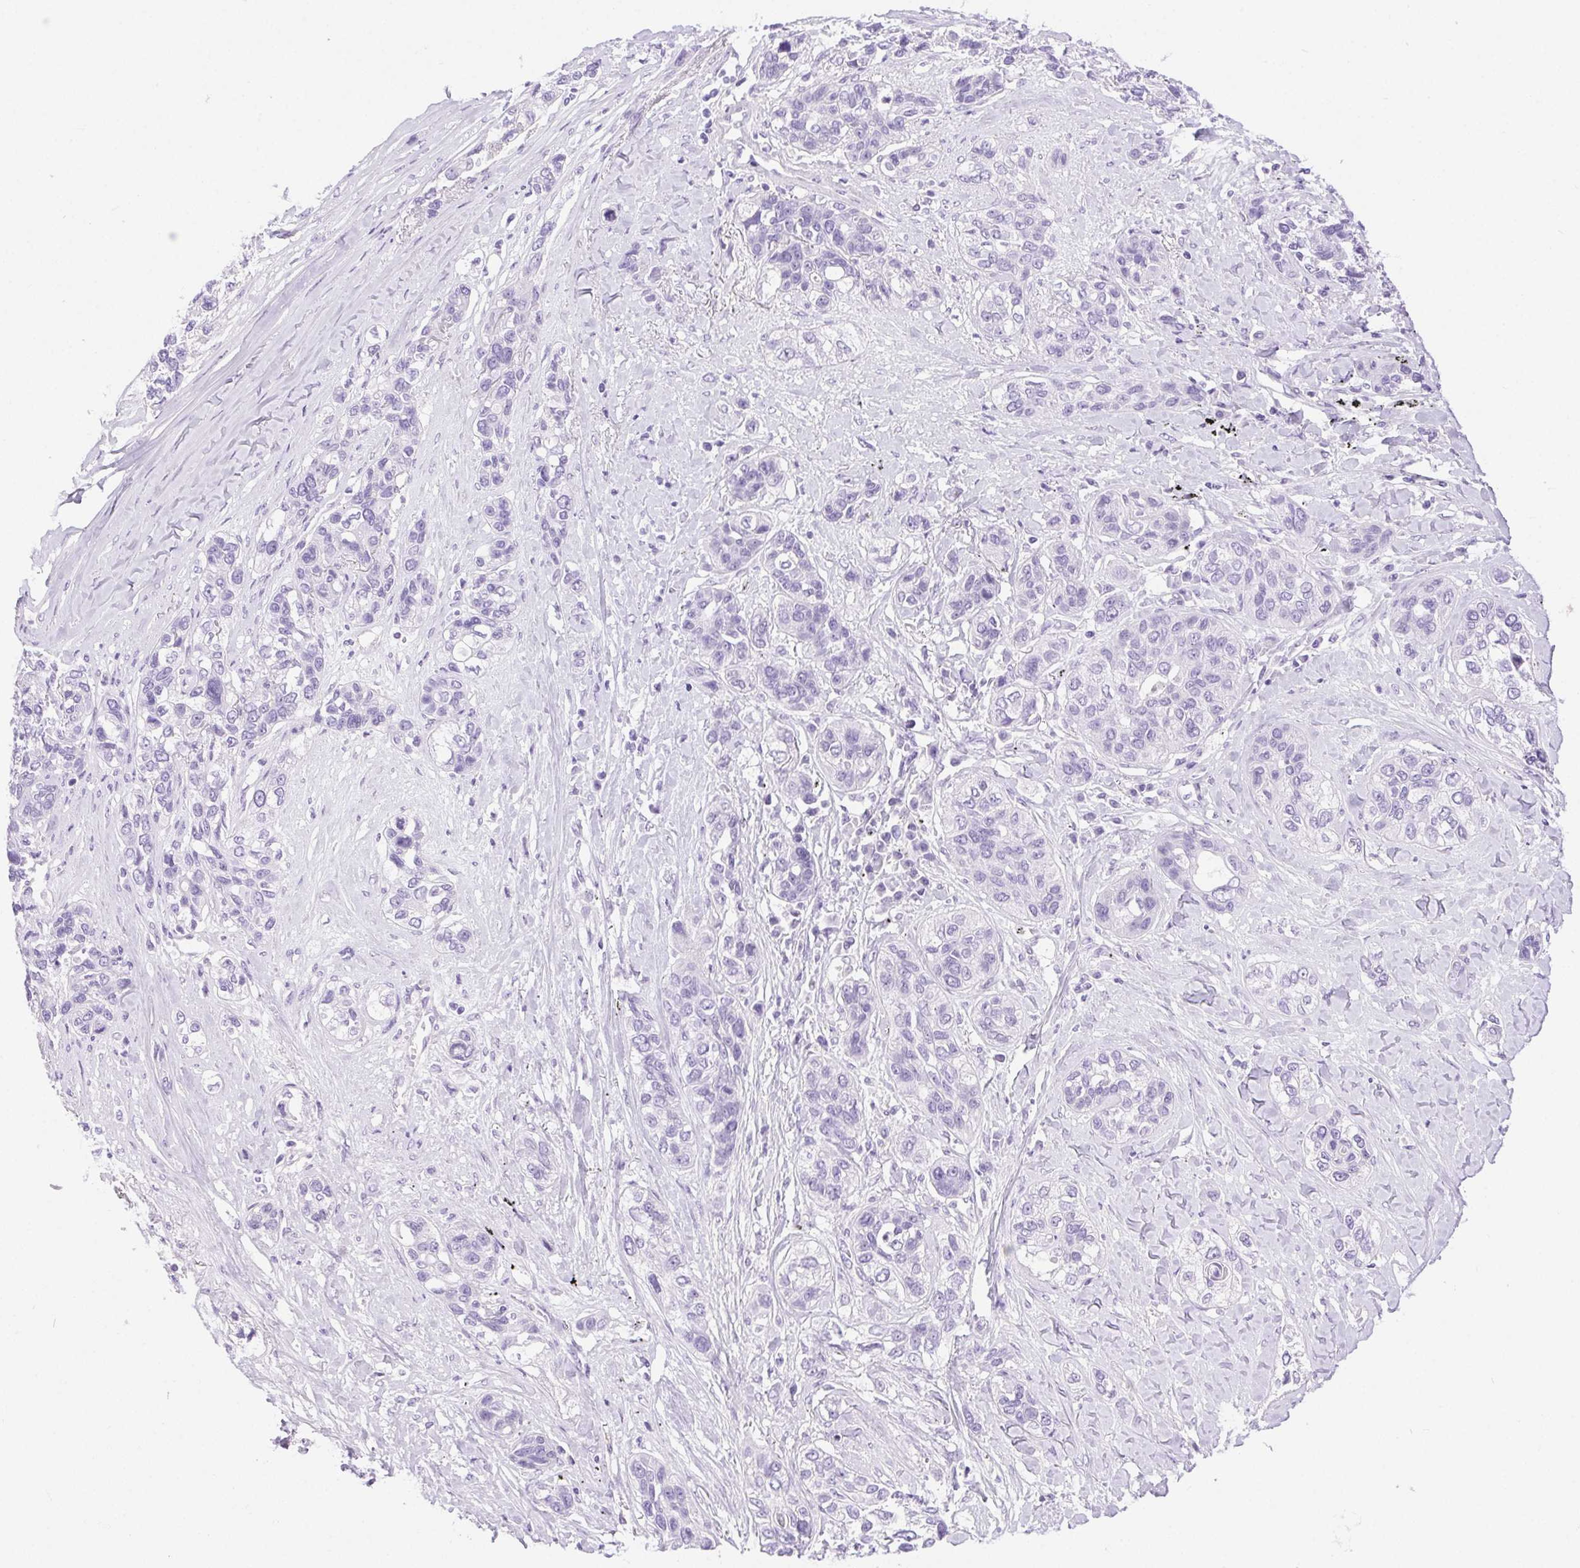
{"staining": {"intensity": "negative", "quantity": "none", "location": "none"}, "tissue": "lung cancer", "cell_type": "Tumor cells", "image_type": "cancer", "snomed": [{"axis": "morphology", "description": "Squamous cell carcinoma, NOS"}, {"axis": "topography", "description": "Lung"}], "caption": "A high-resolution micrograph shows immunohistochemistry staining of lung cancer (squamous cell carcinoma), which exhibits no significant staining in tumor cells. The staining is performed using DAB (3,3'-diaminobenzidine) brown chromogen with nuclei counter-stained in using hematoxylin.", "gene": "SHCBP1L", "patient": {"sex": "female", "age": 70}}